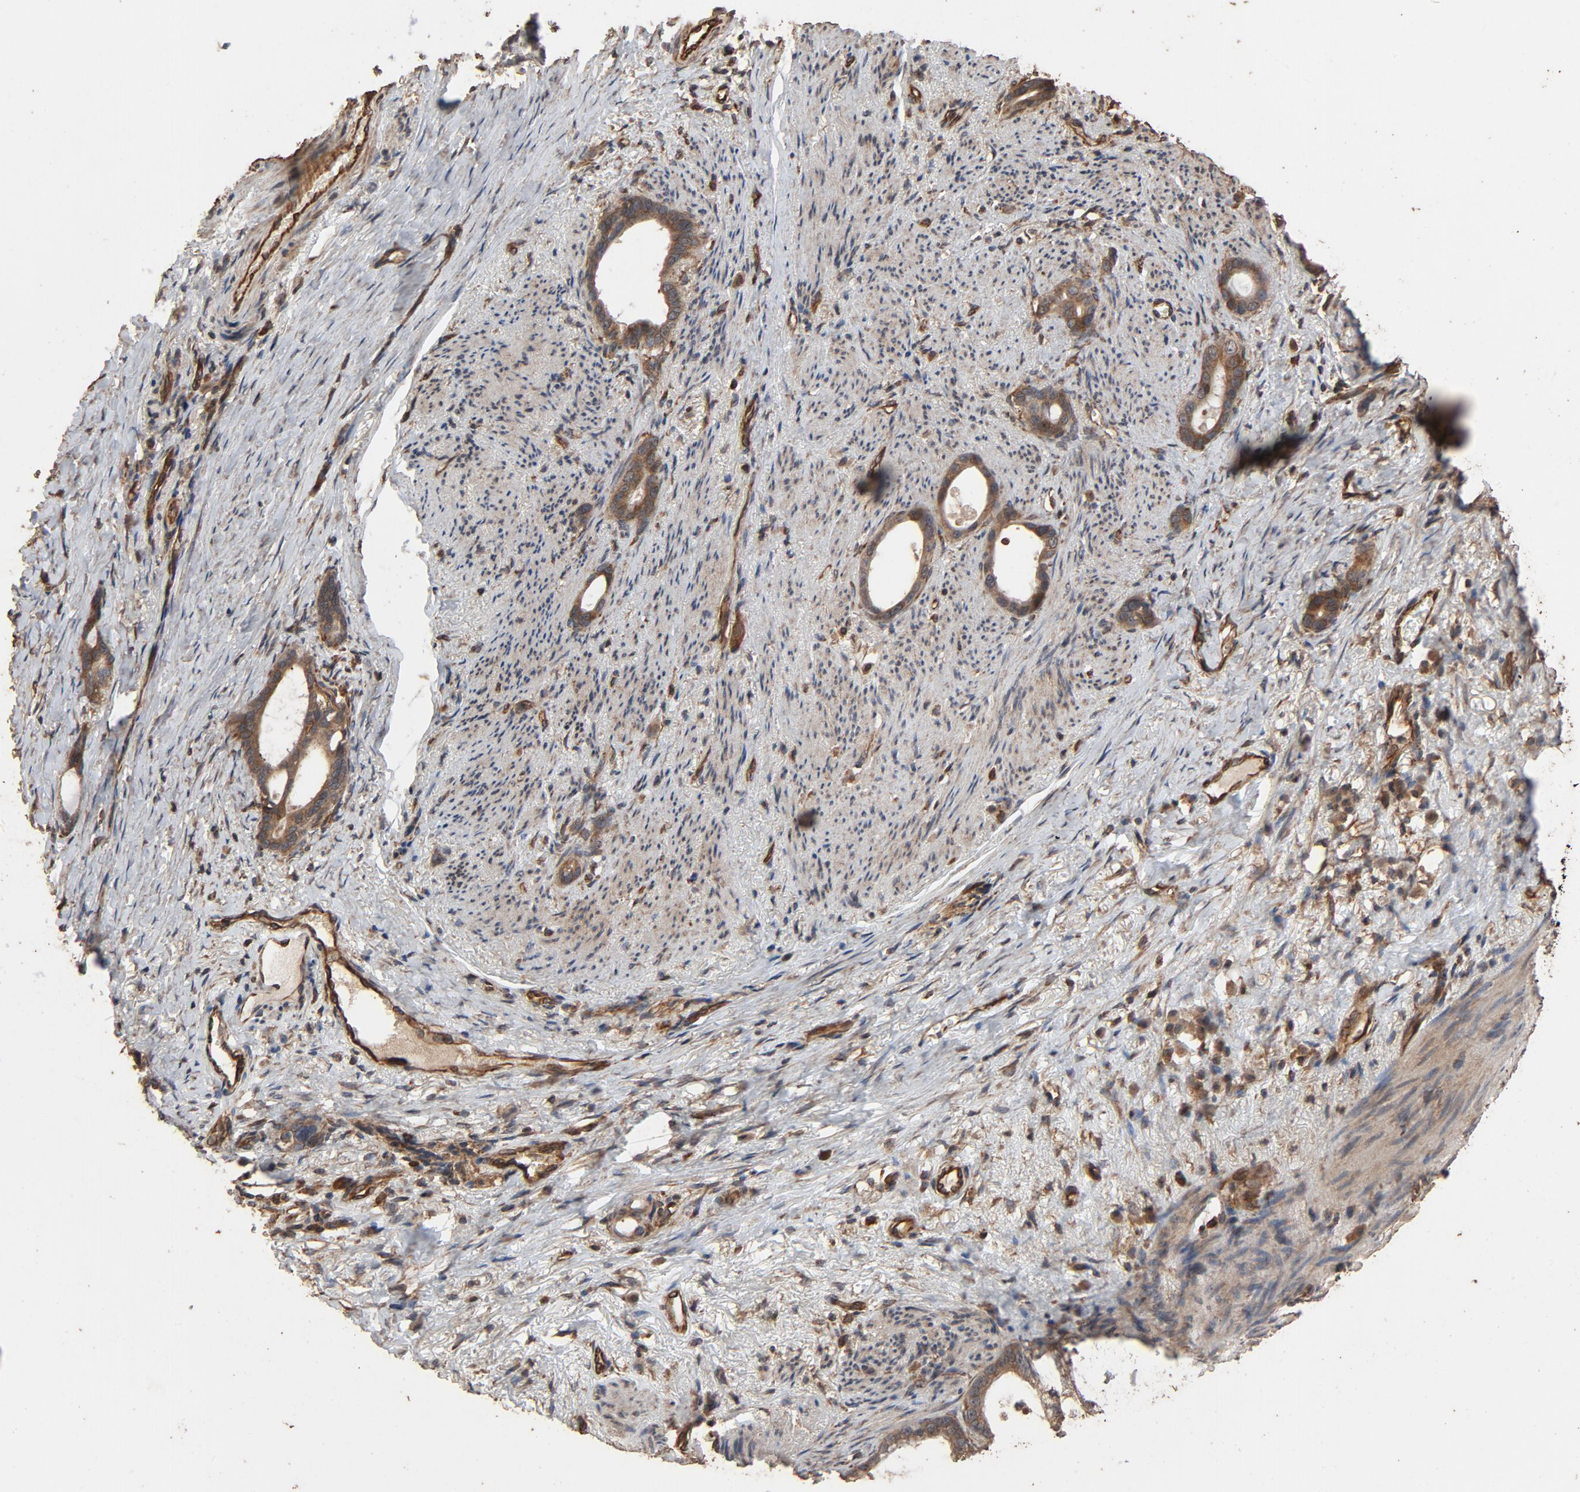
{"staining": {"intensity": "moderate", "quantity": ">75%", "location": "cytoplasmic/membranous"}, "tissue": "stomach cancer", "cell_type": "Tumor cells", "image_type": "cancer", "snomed": [{"axis": "morphology", "description": "Adenocarcinoma, NOS"}, {"axis": "topography", "description": "Stomach"}], "caption": "Brown immunohistochemical staining in human adenocarcinoma (stomach) shows moderate cytoplasmic/membranous staining in approximately >75% of tumor cells. The staining was performed using DAB, with brown indicating positive protein expression. Nuclei are stained blue with hematoxylin.", "gene": "RPS6KA6", "patient": {"sex": "female", "age": 75}}